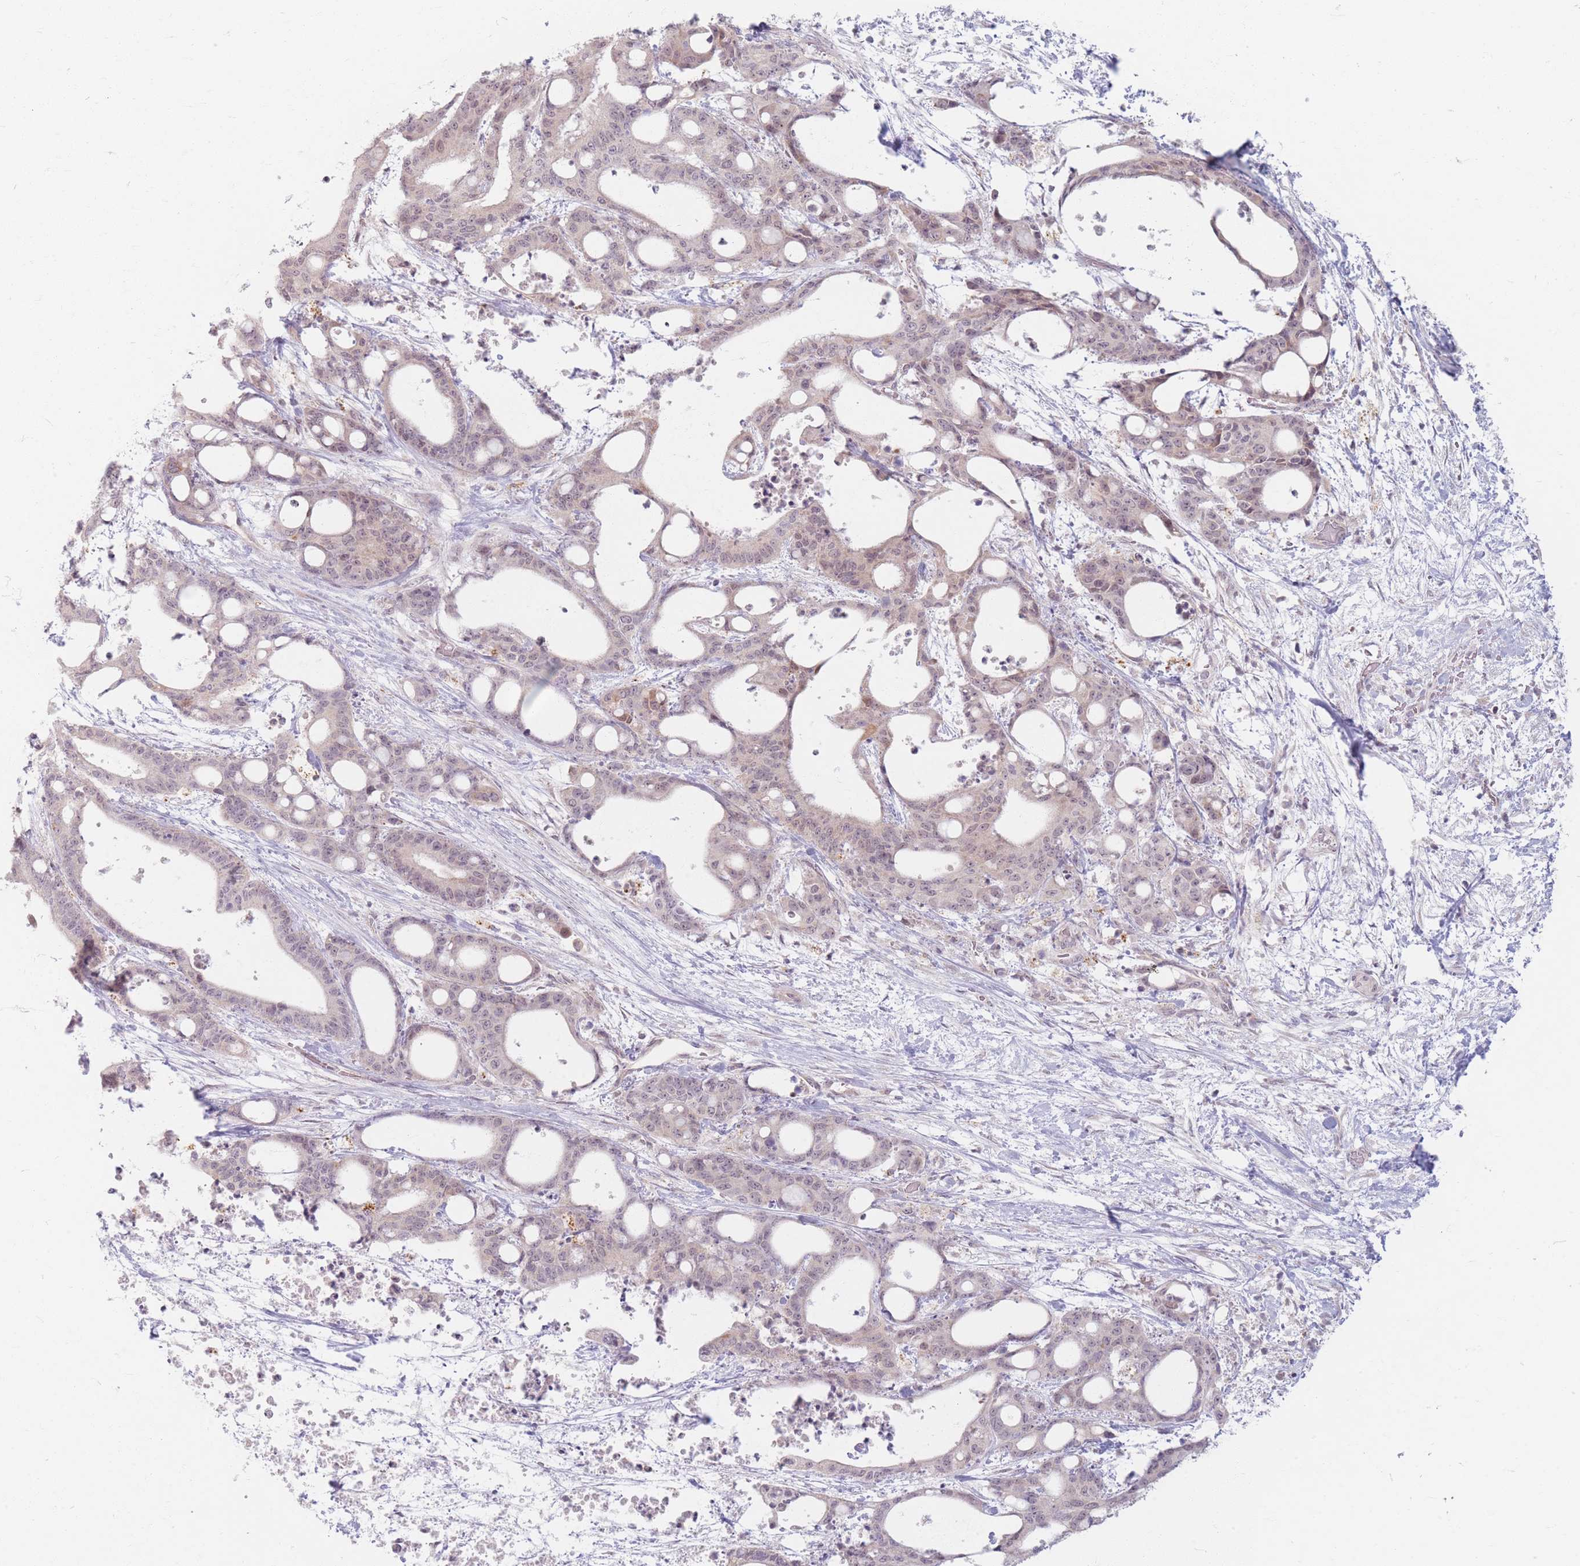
{"staining": {"intensity": "weak", "quantity": "<25%", "location": "nuclear"}, "tissue": "liver cancer", "cell_type": "Tumor cells", "image_type": "cancer", "snomed": [{"axis": "morphology", "description": "Normal tissue, NOS"}, {"axis": "morphology", "description": "Cholangiocarcinoma"}, {"axis": "topography", "description": "Liver"}, {"axis": "topography", "description": "Peripheral nerve tissue"}], "caption": "Protein analysis of liver cancer (cholangiocarcinoma) reveals no significant staining in tumor cells.", "gene": "GABRA6", "patient": {"sex": "female", "age": 73}}